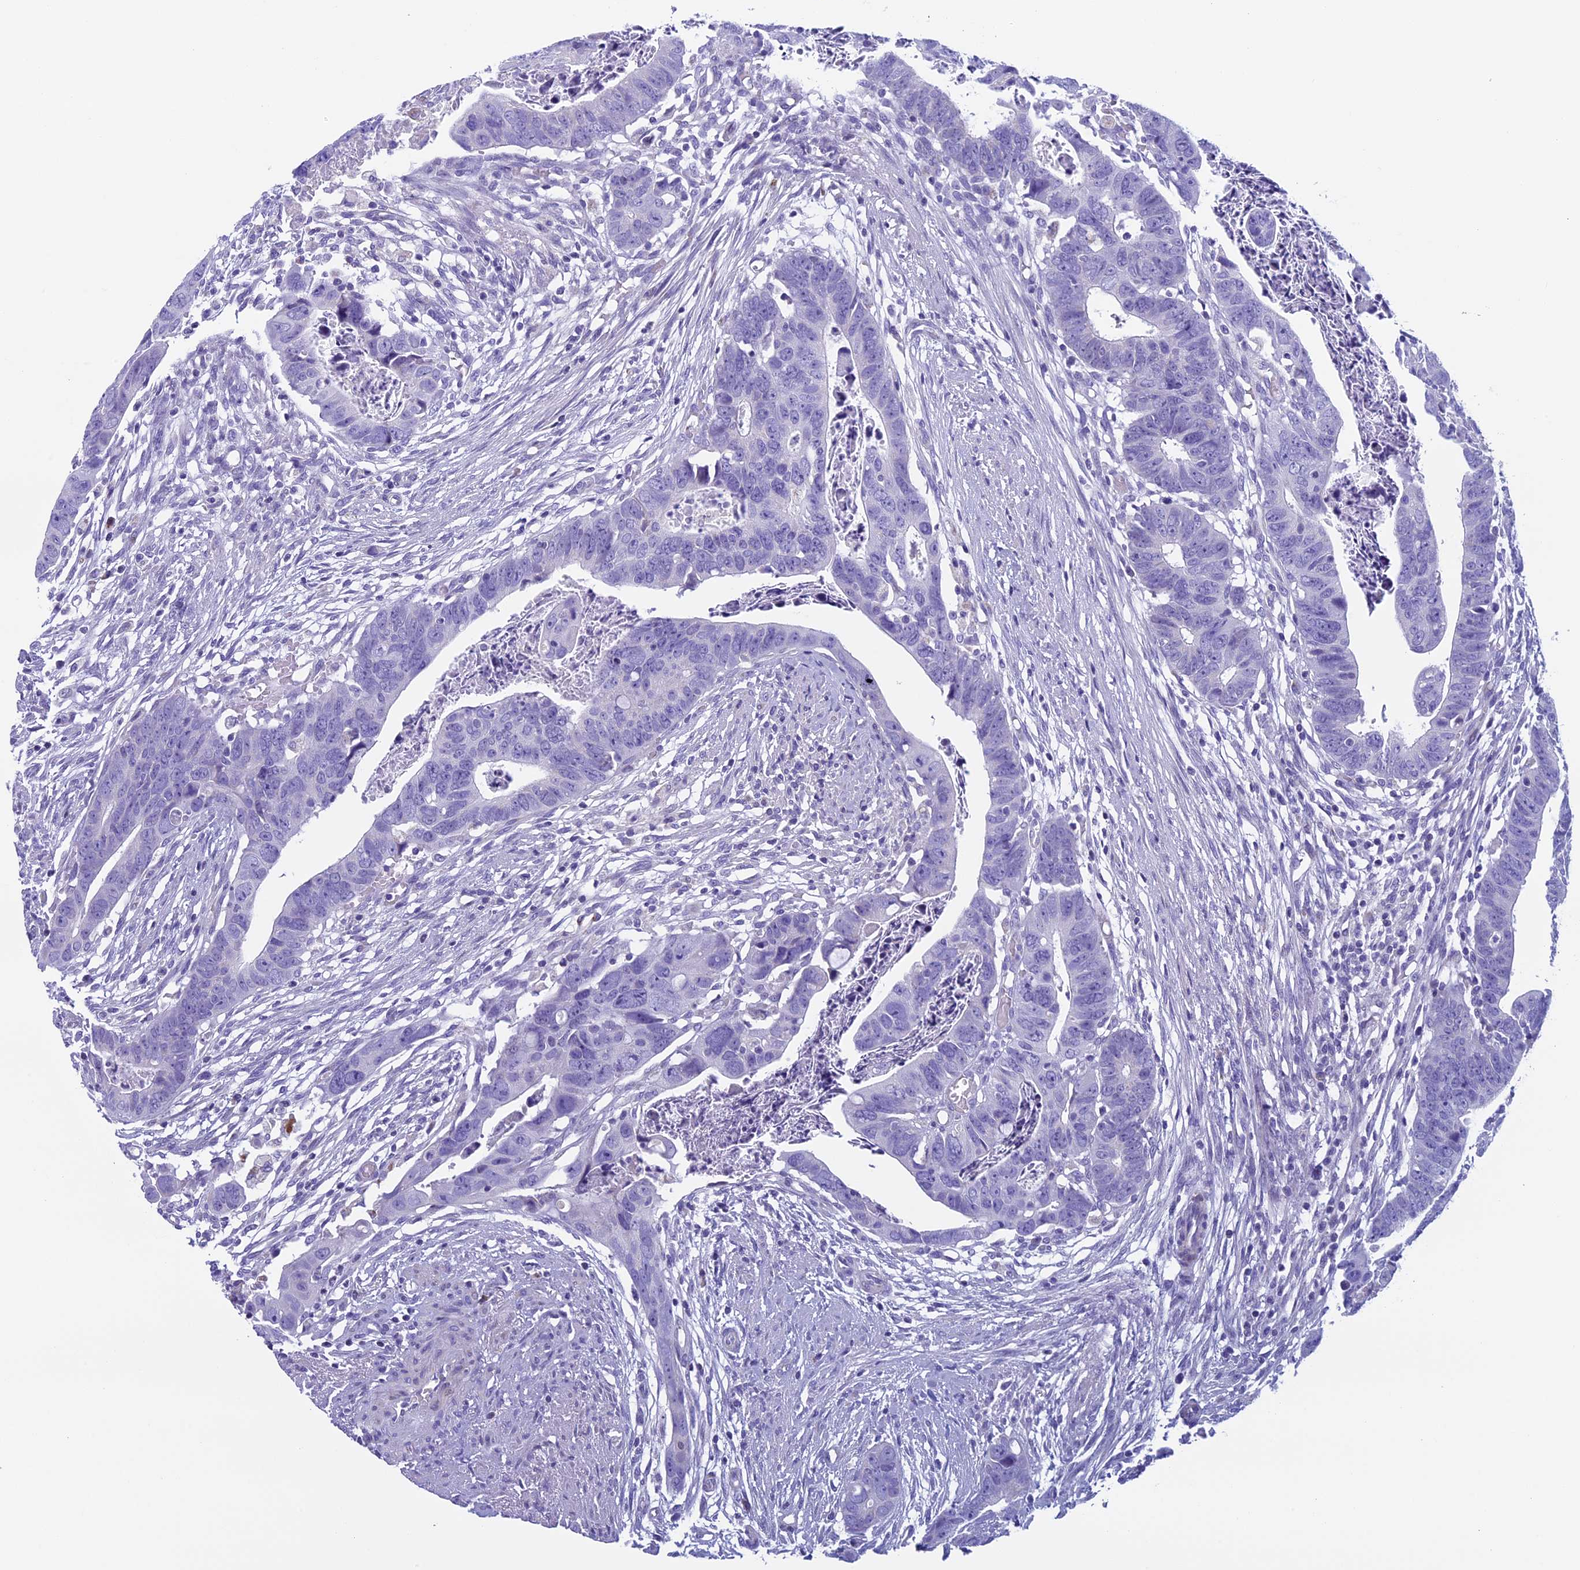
{"staining": {"intensity": "negative", "quantity": "none", "location": "none"}, "tissue": "colorectal cancer", "cell_type": "Tumor cells", "image_type": "cancer", "snomed": [{"axis": "morphology", "description": "Adenocarcinoma, NOS"}, {"axis": "topography", "description": "Rectum"}], "caption": "Tumor cells show no significant expression in colorectal cancer.", "gene": "ZNF563", "patient": {"sex": "female", "age": 65}}